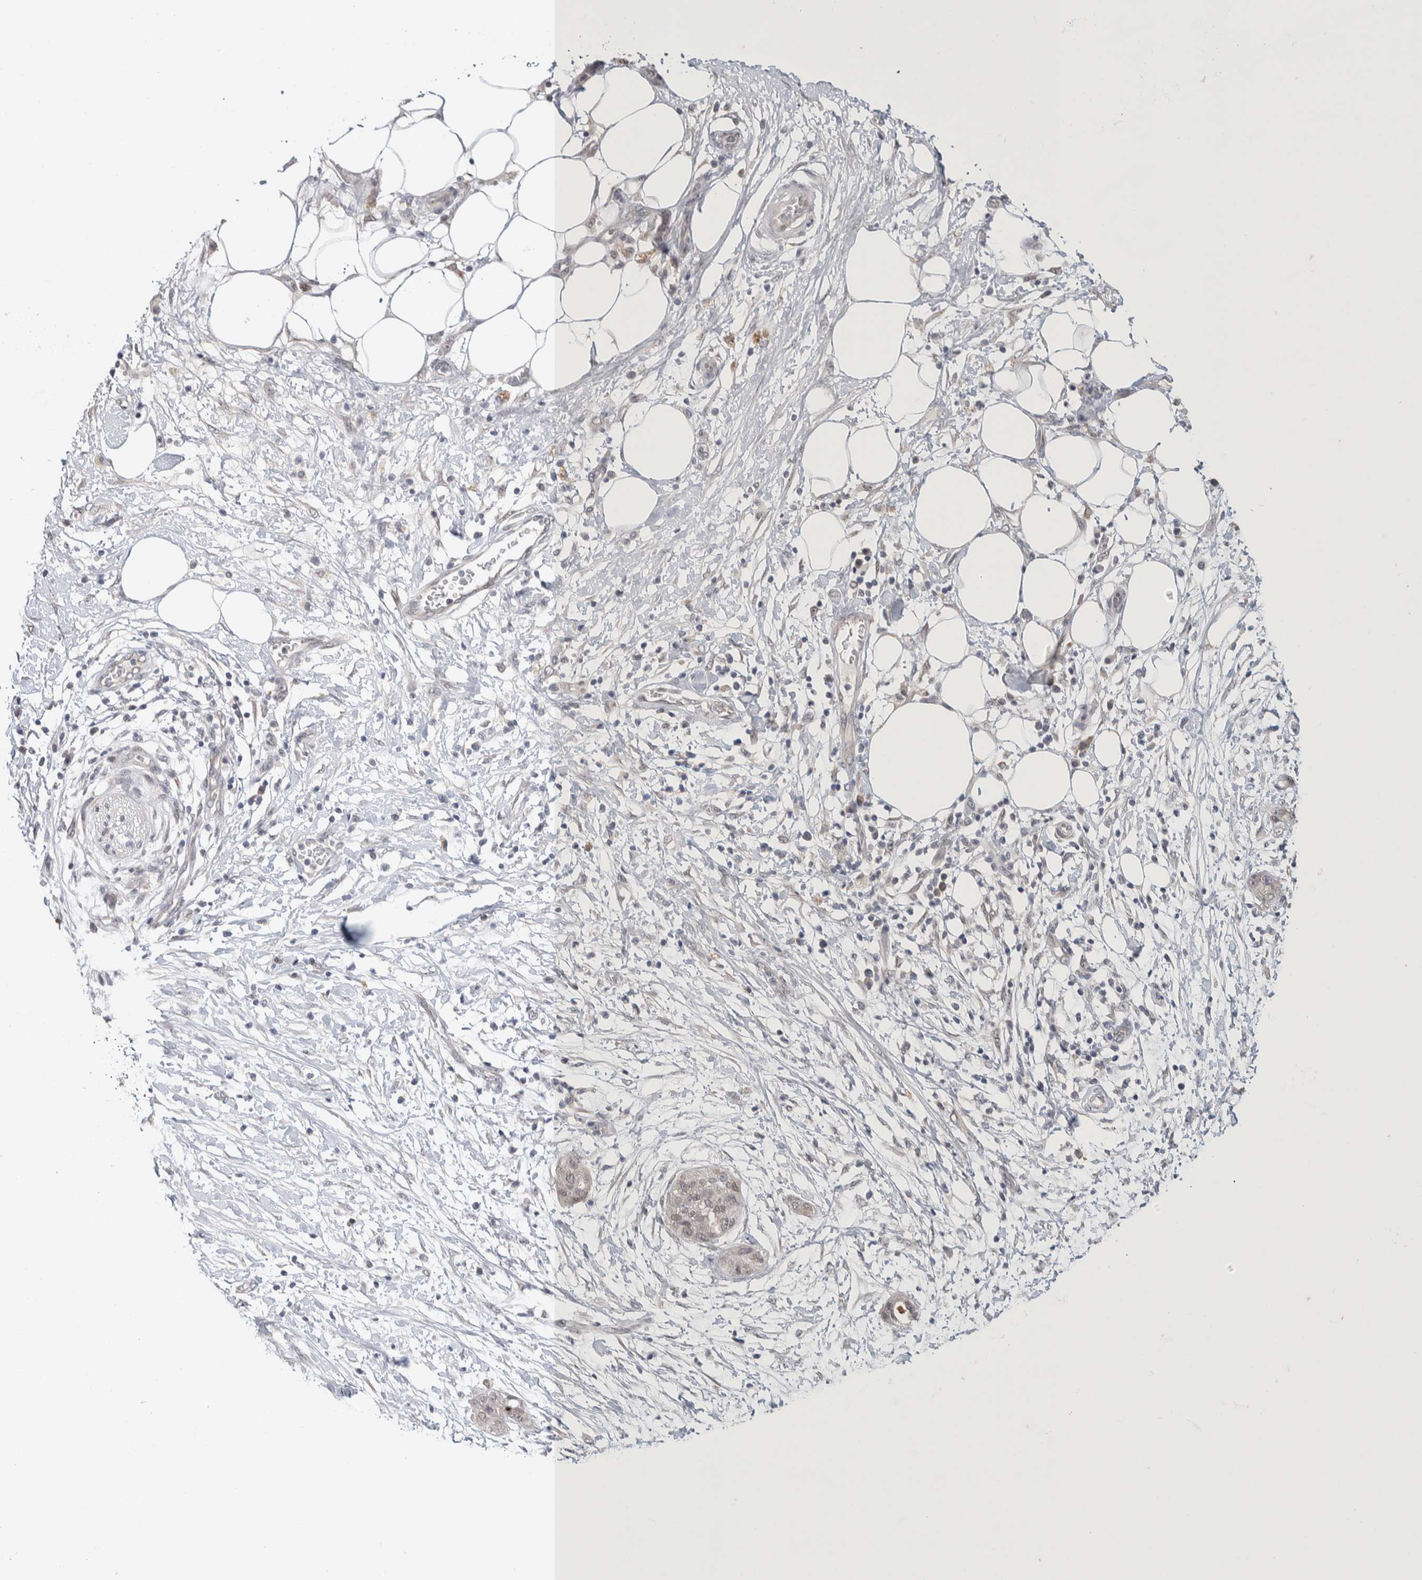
{"staining": {"intensity": "negative", "quantity": "none", "location": "none"}, "tissue": "pancreatic cancer", "cell_type": "Tumor cells", "image_type": "cancer", "snomed": [{"axis": "morphology", "description": "Adenocarcinoma, NOS"}, {"axis": "topography", "description": "Pancreas"}], "caption": "Protein analysis of pancreatic cancer exhibits no significant staining in tumor cells. (Immunohistochemistry, brightfield microscopy, high magnification).", "gene": "CRAT", "patient": {"sex": "female", "age": 78}}